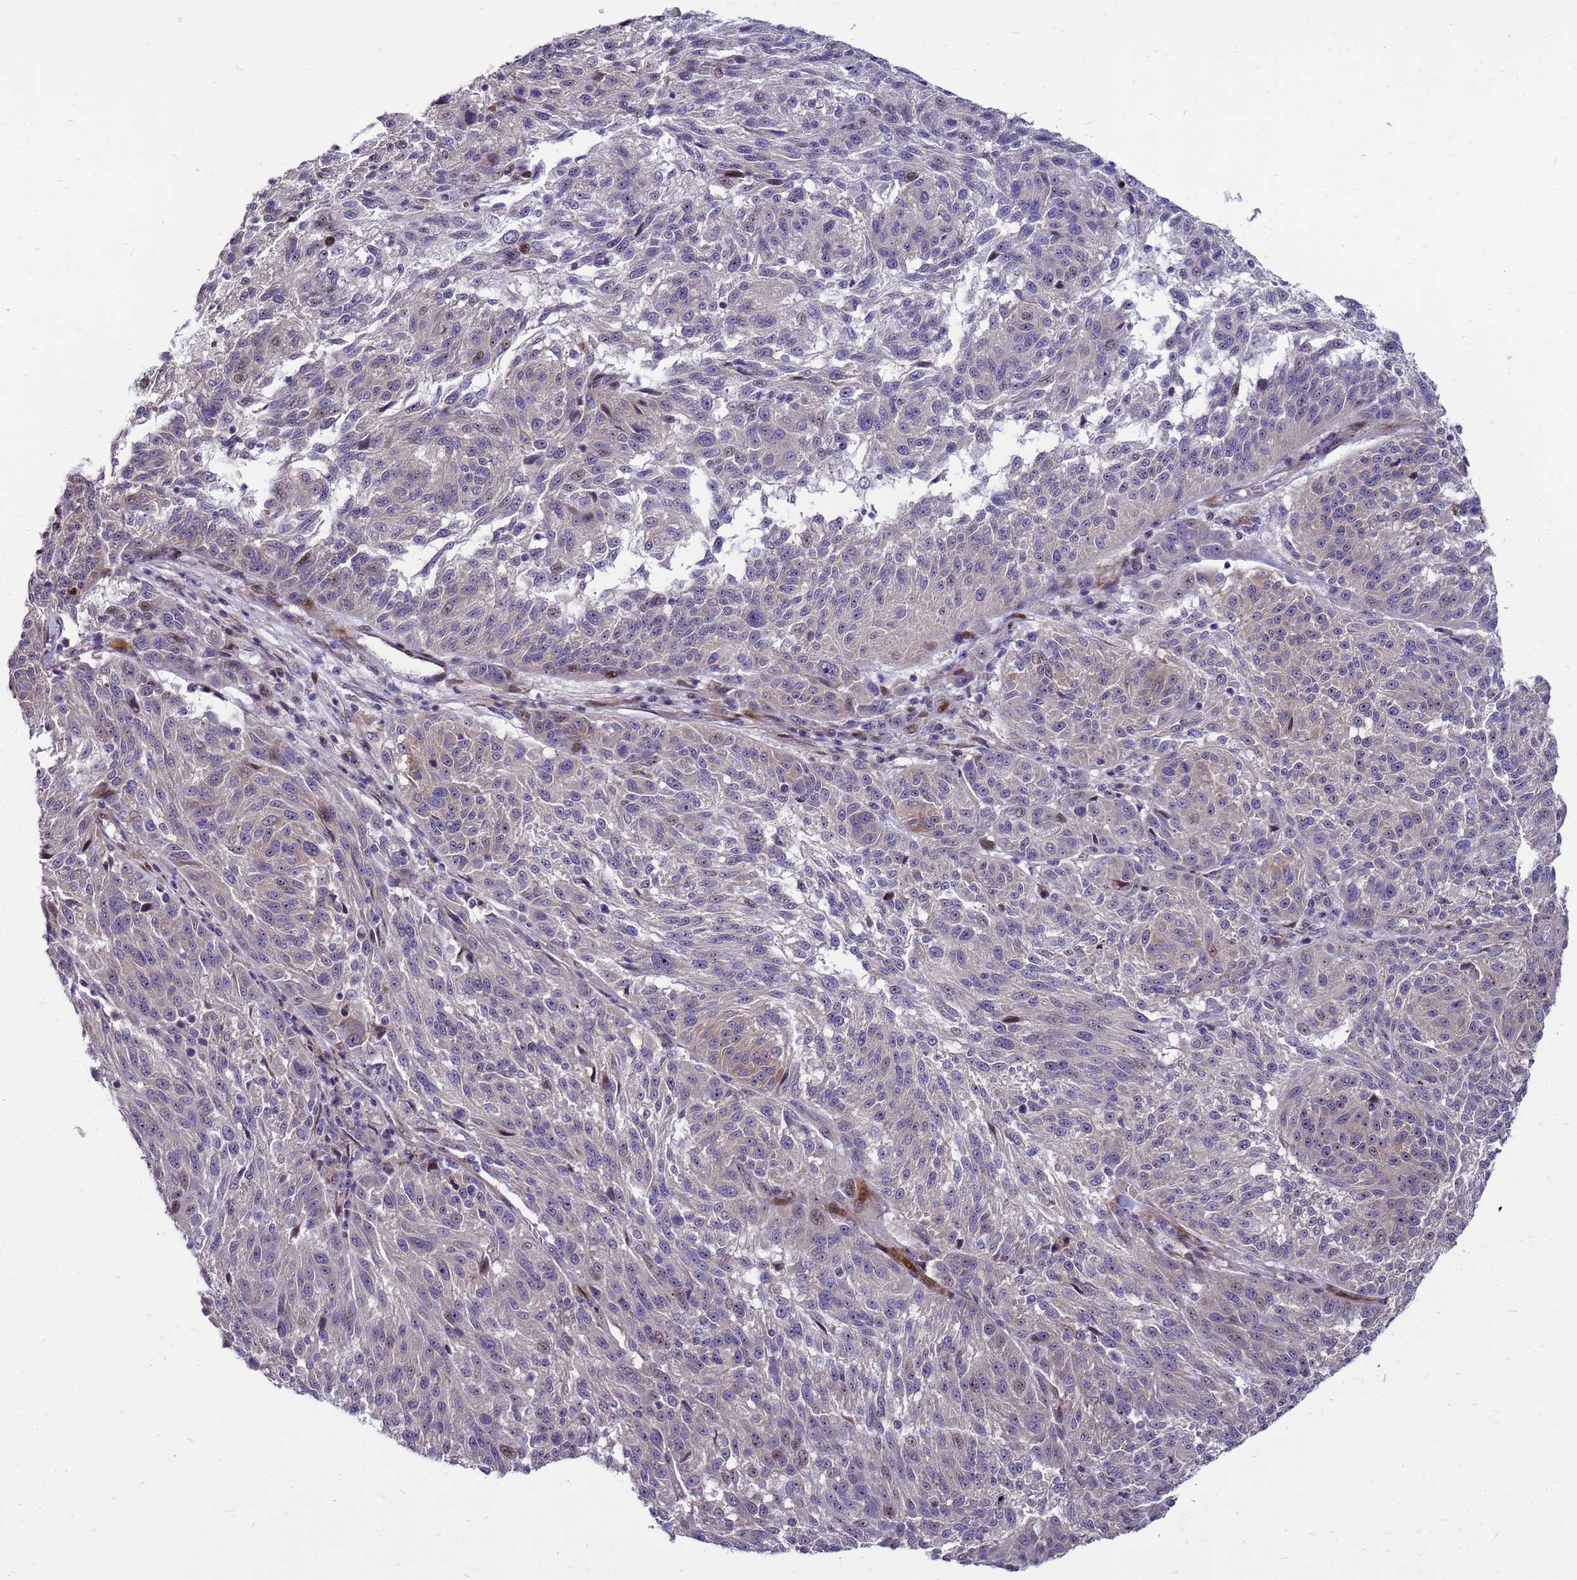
{"staining": {"intensity": "negative", "quantity": "none", "location": "none"}, "tissue": "melanoma", "cell_type": "Tumor cells", "image_type": "cancer", "snomed": [{"axis": "morphology", "description": "Malignant melanoma, NOS"}, {"axis": "topography", "description": "Skin"}], "caption": "The IHC histopathology image has no significant expression in tumor cells of malignant melanoma tissue.", "gene": "RSPO1", "patient": {"sex": "male", "age": 53}}